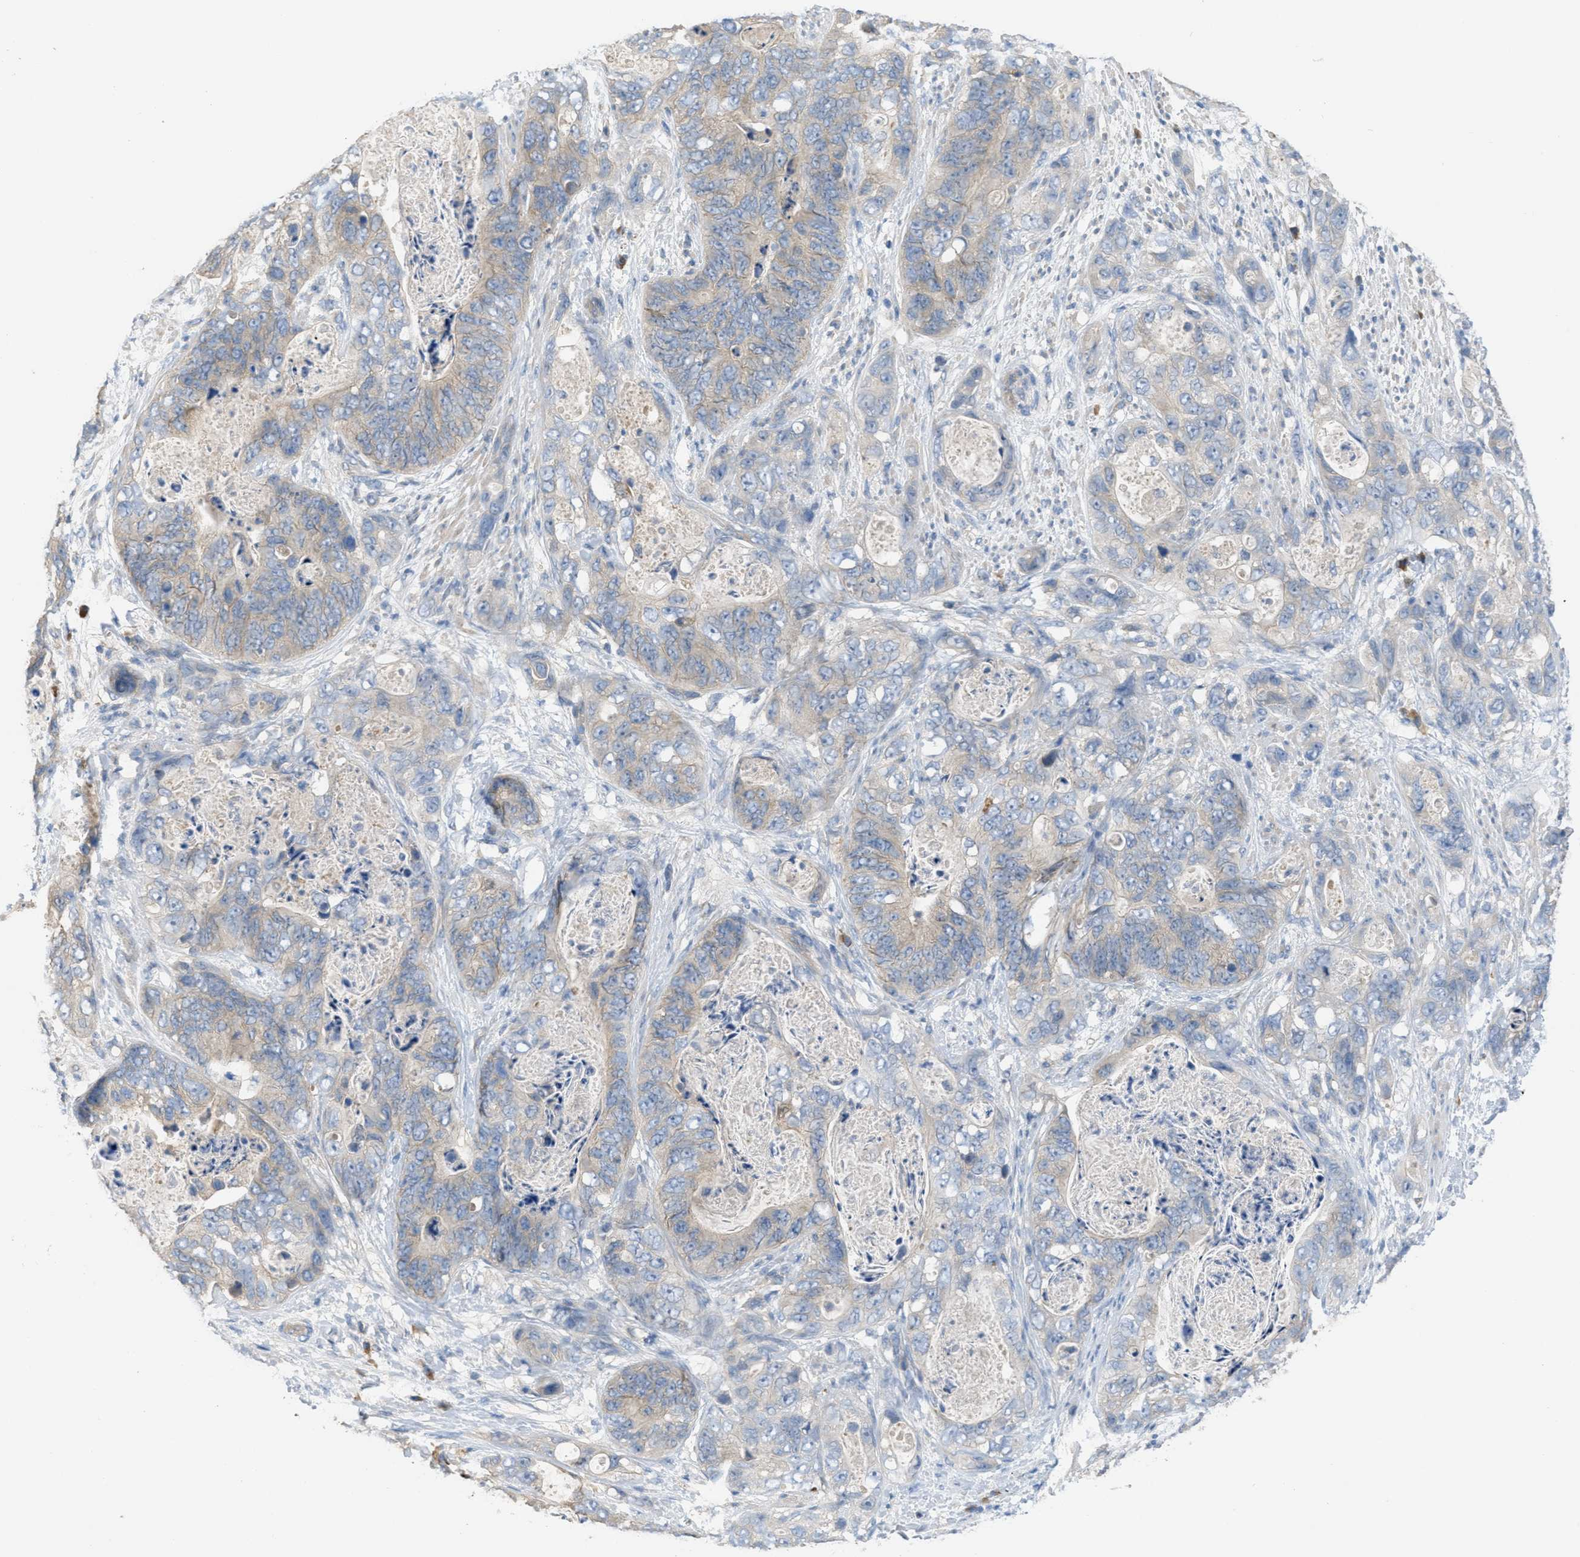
{"staining": {"intensity": "weak", "quantity": "25%-75%", "location": "cytoplasmic/membranous"}, "tissue": "stomach cancer", "cell_type": "Tumor cells", "image_type": "cancer", "snomed": [{"axis": "morphology", "description": "Adenocarcinoma, NOS"}, {"axis": "topography", "description": "Stomach"}], "caption": "An immunohistochemistry micrograph of tumor tissue is shown. Protein staining in brown shows weak cytoplasmic/membranous positivity in adenocarcinoma (stomach) within tumor cells.", "gene": "UBA5", "patient": {"sex": "female", "age": 89}}